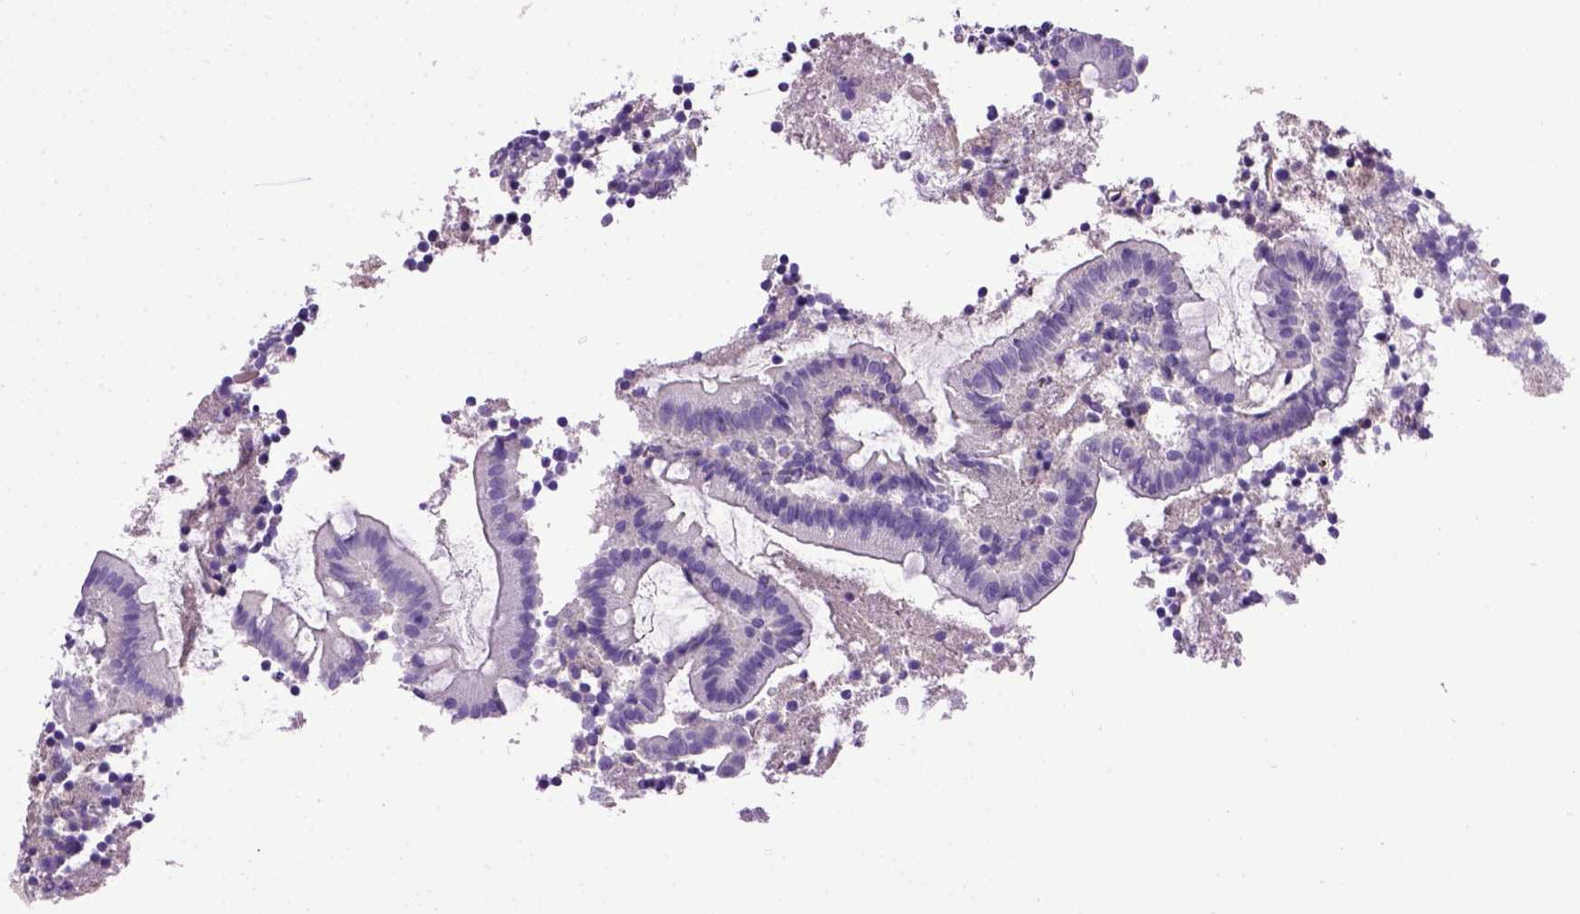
{"staining": {"intensity": "negative", "quantity": "none", "location": "none"}, "tissue": "appendix", "cell_type": "Glandular cells", "image_type": "normal", "snomed": [{"axis": "morphology", "description": "Normal tissue, NOS"}, {"axis": "topography", "description": "Appendix"}], "caption": "An immunohistochemistry histopathology image of benign appendix is shown. There is no staining in glandular cells of appendix.", "gene": "ENG", "patient": {"sex": "female", "age": 32}}